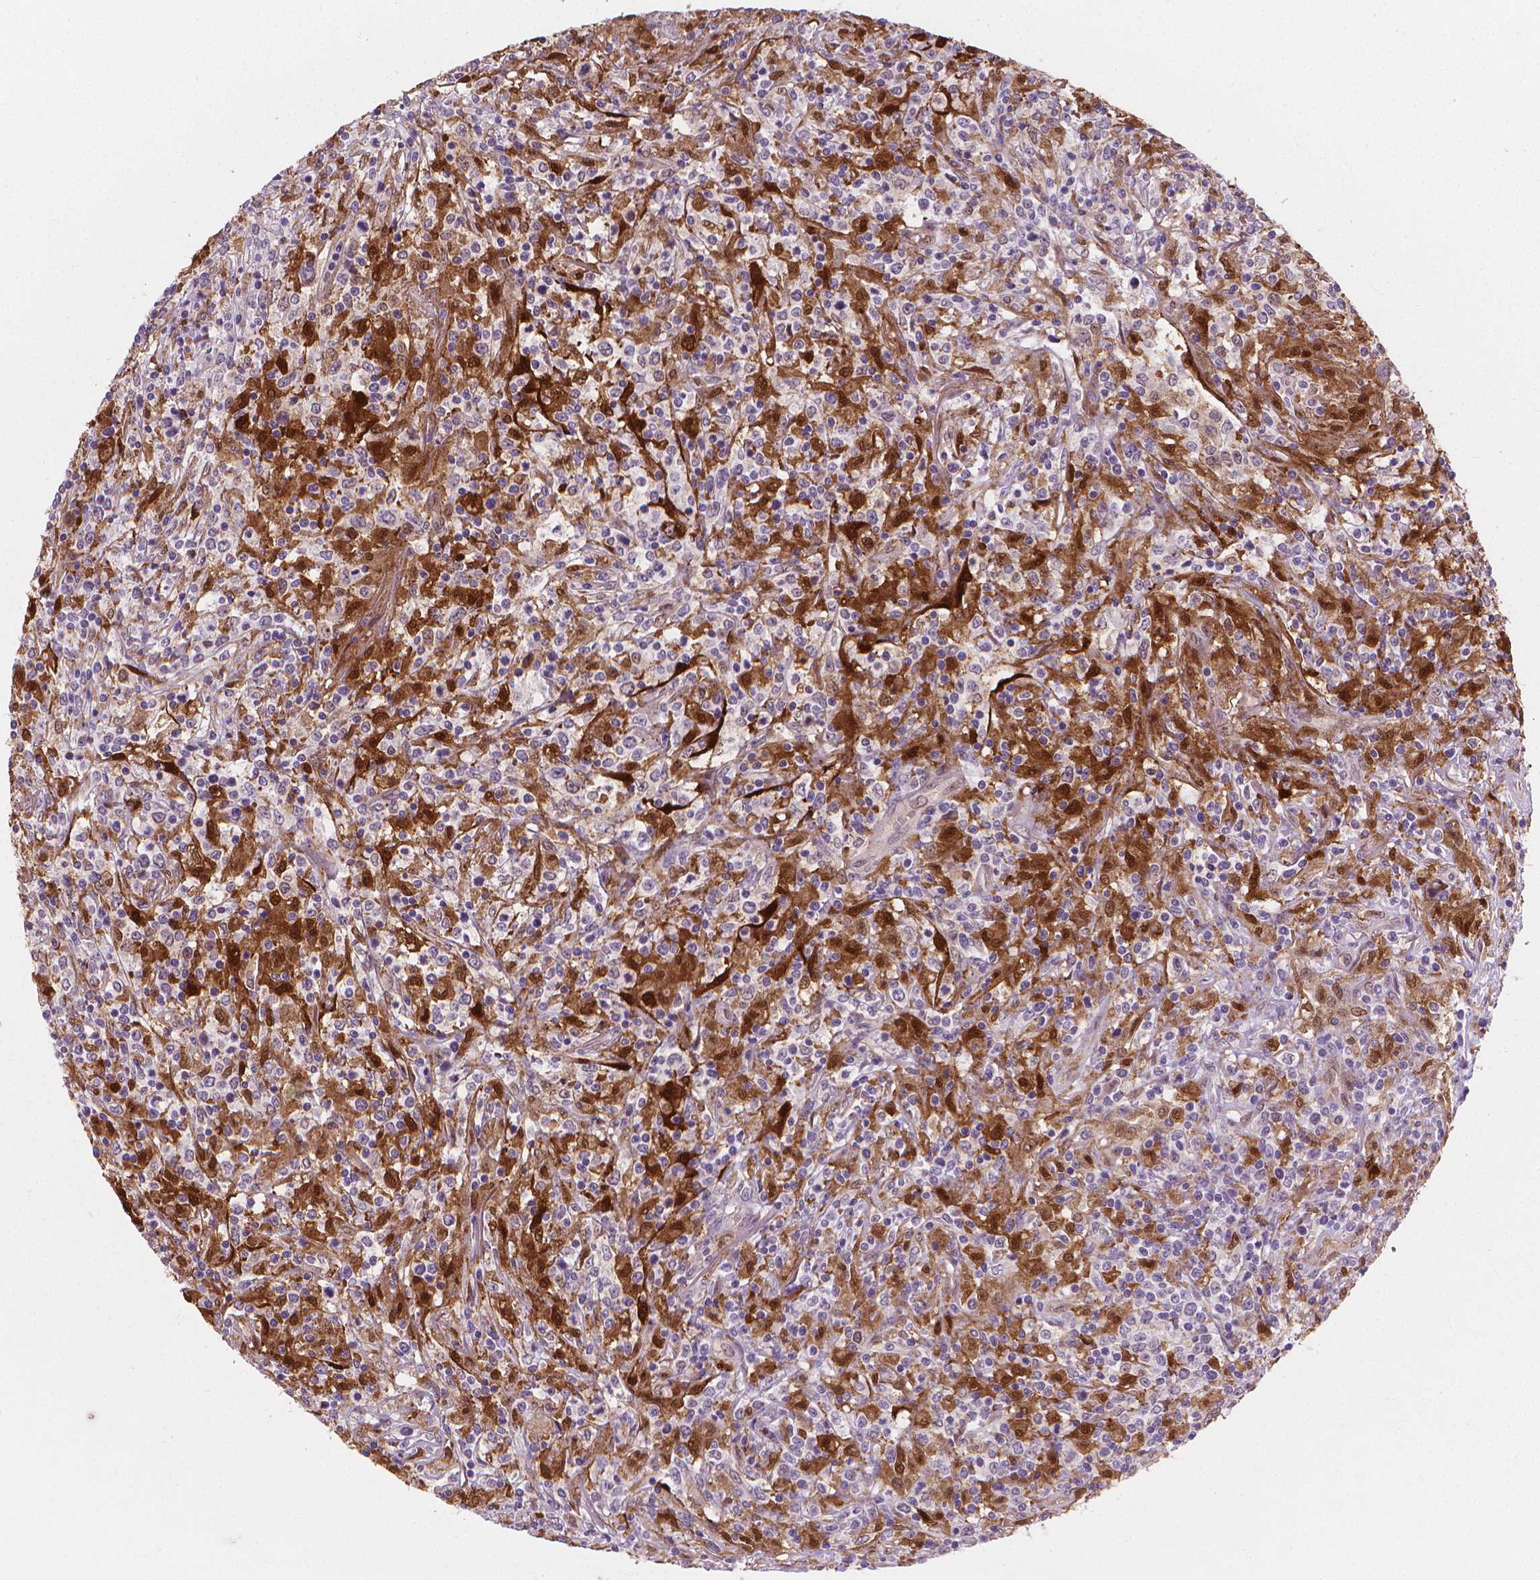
{"staining": {"intensity": "negative", "quantity": "none", "location": "none"}, "tissue": "lymphoma", "cell_type": "Tumor cells", "image_type": "cancer", "snomed": [{"axis": "morphology", "description": "Malignant lymphoma, non-Hodgkin's type, High grade"}, {"axis": "topography", "description": "Lung"}], "caption": "Immunohistochemistry image of neoplastic tissue: human high-grade malignant lymphoma, non-Hodgkin's type stained with DAB (3,3'-diaminobenzidine) demonstrates no significant protein positivity in tumor cells. (DAB (3,3'-diaminobenzidine) IHC visualized using brightfield microscopy, high magnification).", "gene": "TNFAIP2", "patient": {"sex": "male", "age": 79}}